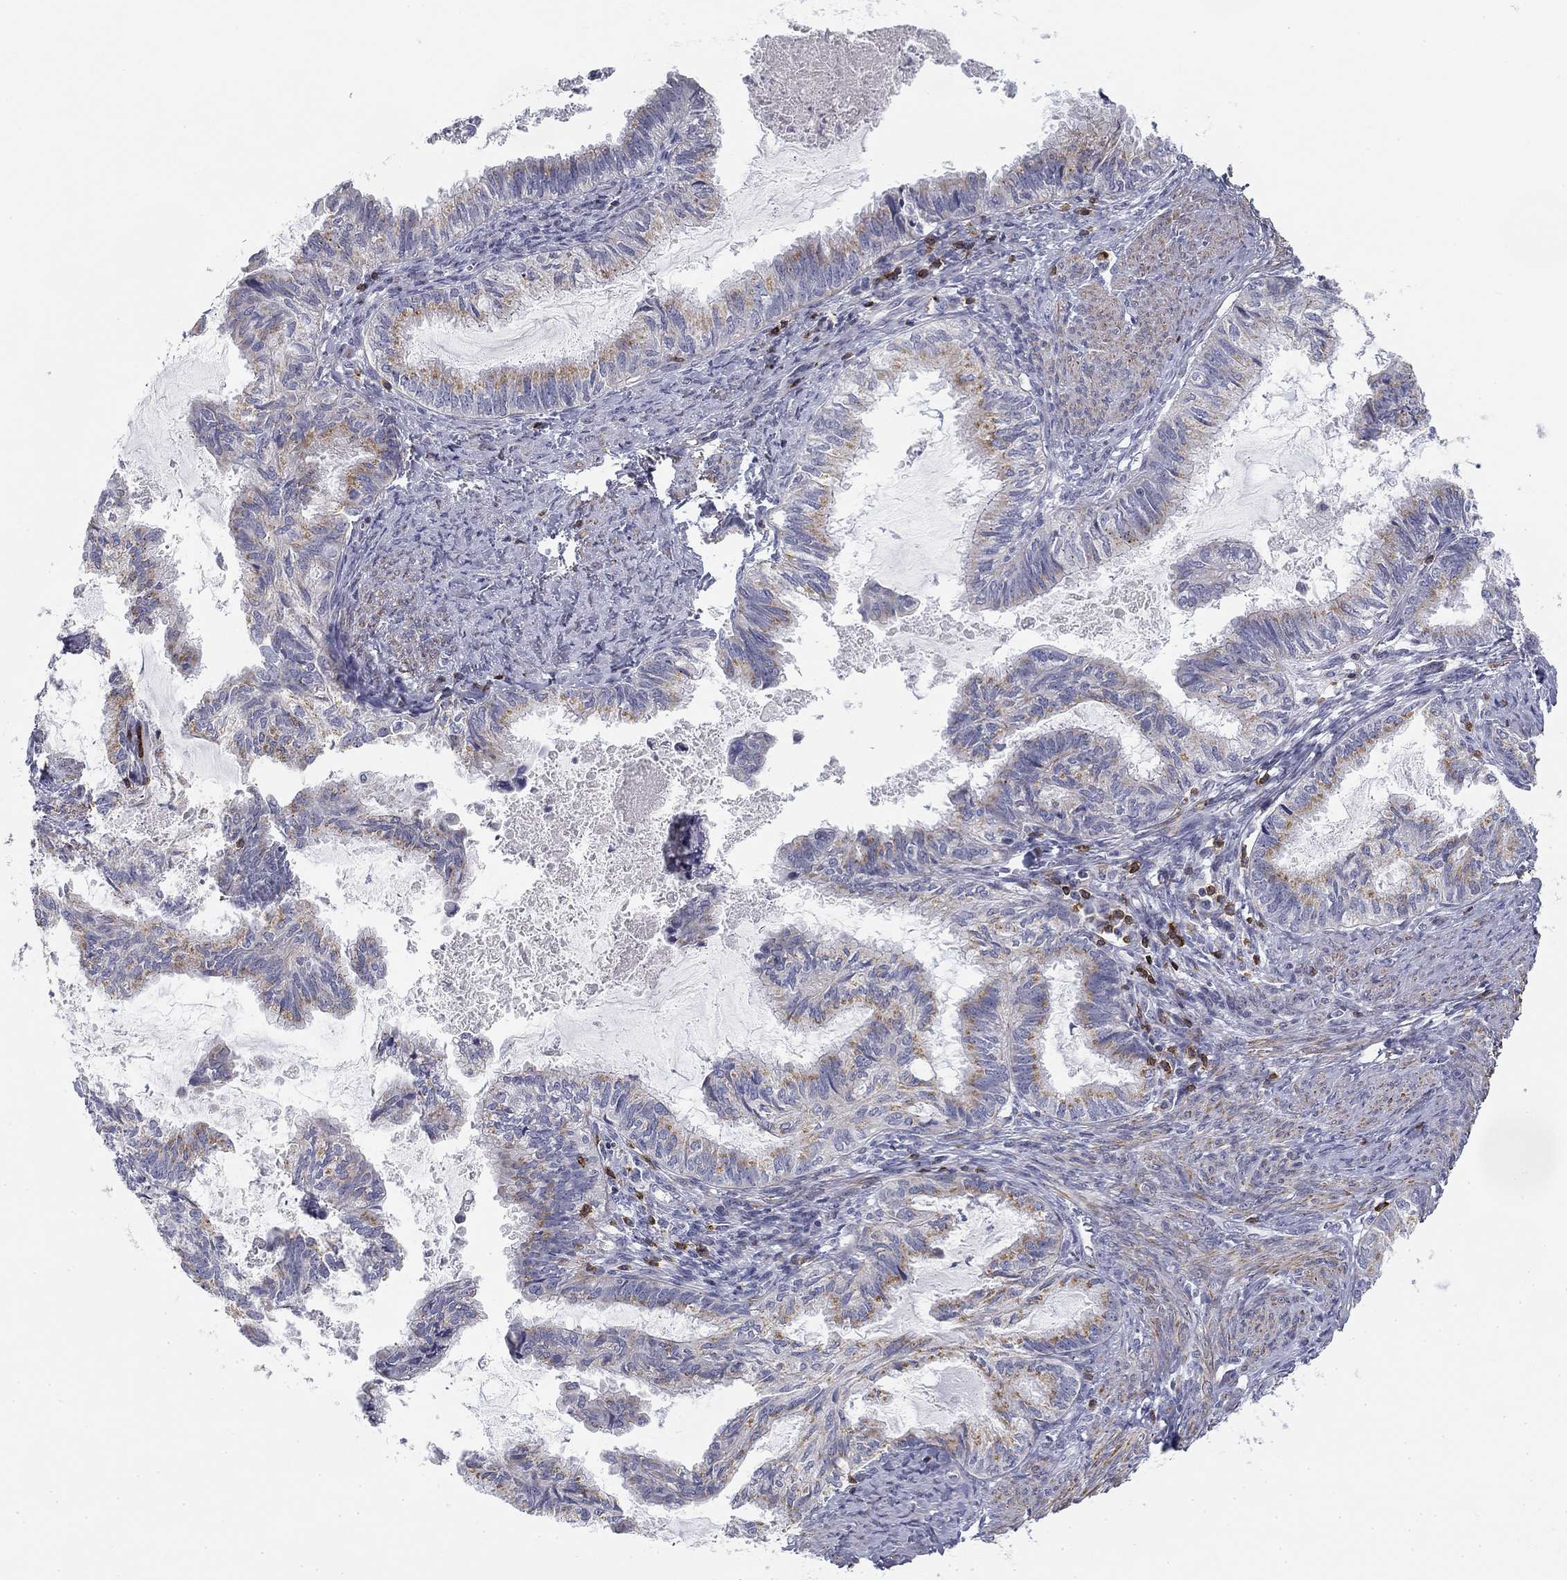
{"staining": {"intensity": "weak", "quantity": "25%-75%", "location": "cytoplasmic/membranous"}, "tissue": "endometrial cancer", "cell_type": "Tumor cells", "image_type": "cancer", "snomed": [{"axis": "morphology", "description": "Adenocarcinoma, NOS"}, {"axis": "topography", "description": "Endometrium"}], "caption": "Weak cytoplasmic/membranous staining is appreciated in about 25%-75% of tumor cells in endometrial adenocarcinoma.", "gene": "TRAT1", "patient": {"sex": "female", "age": 86}}